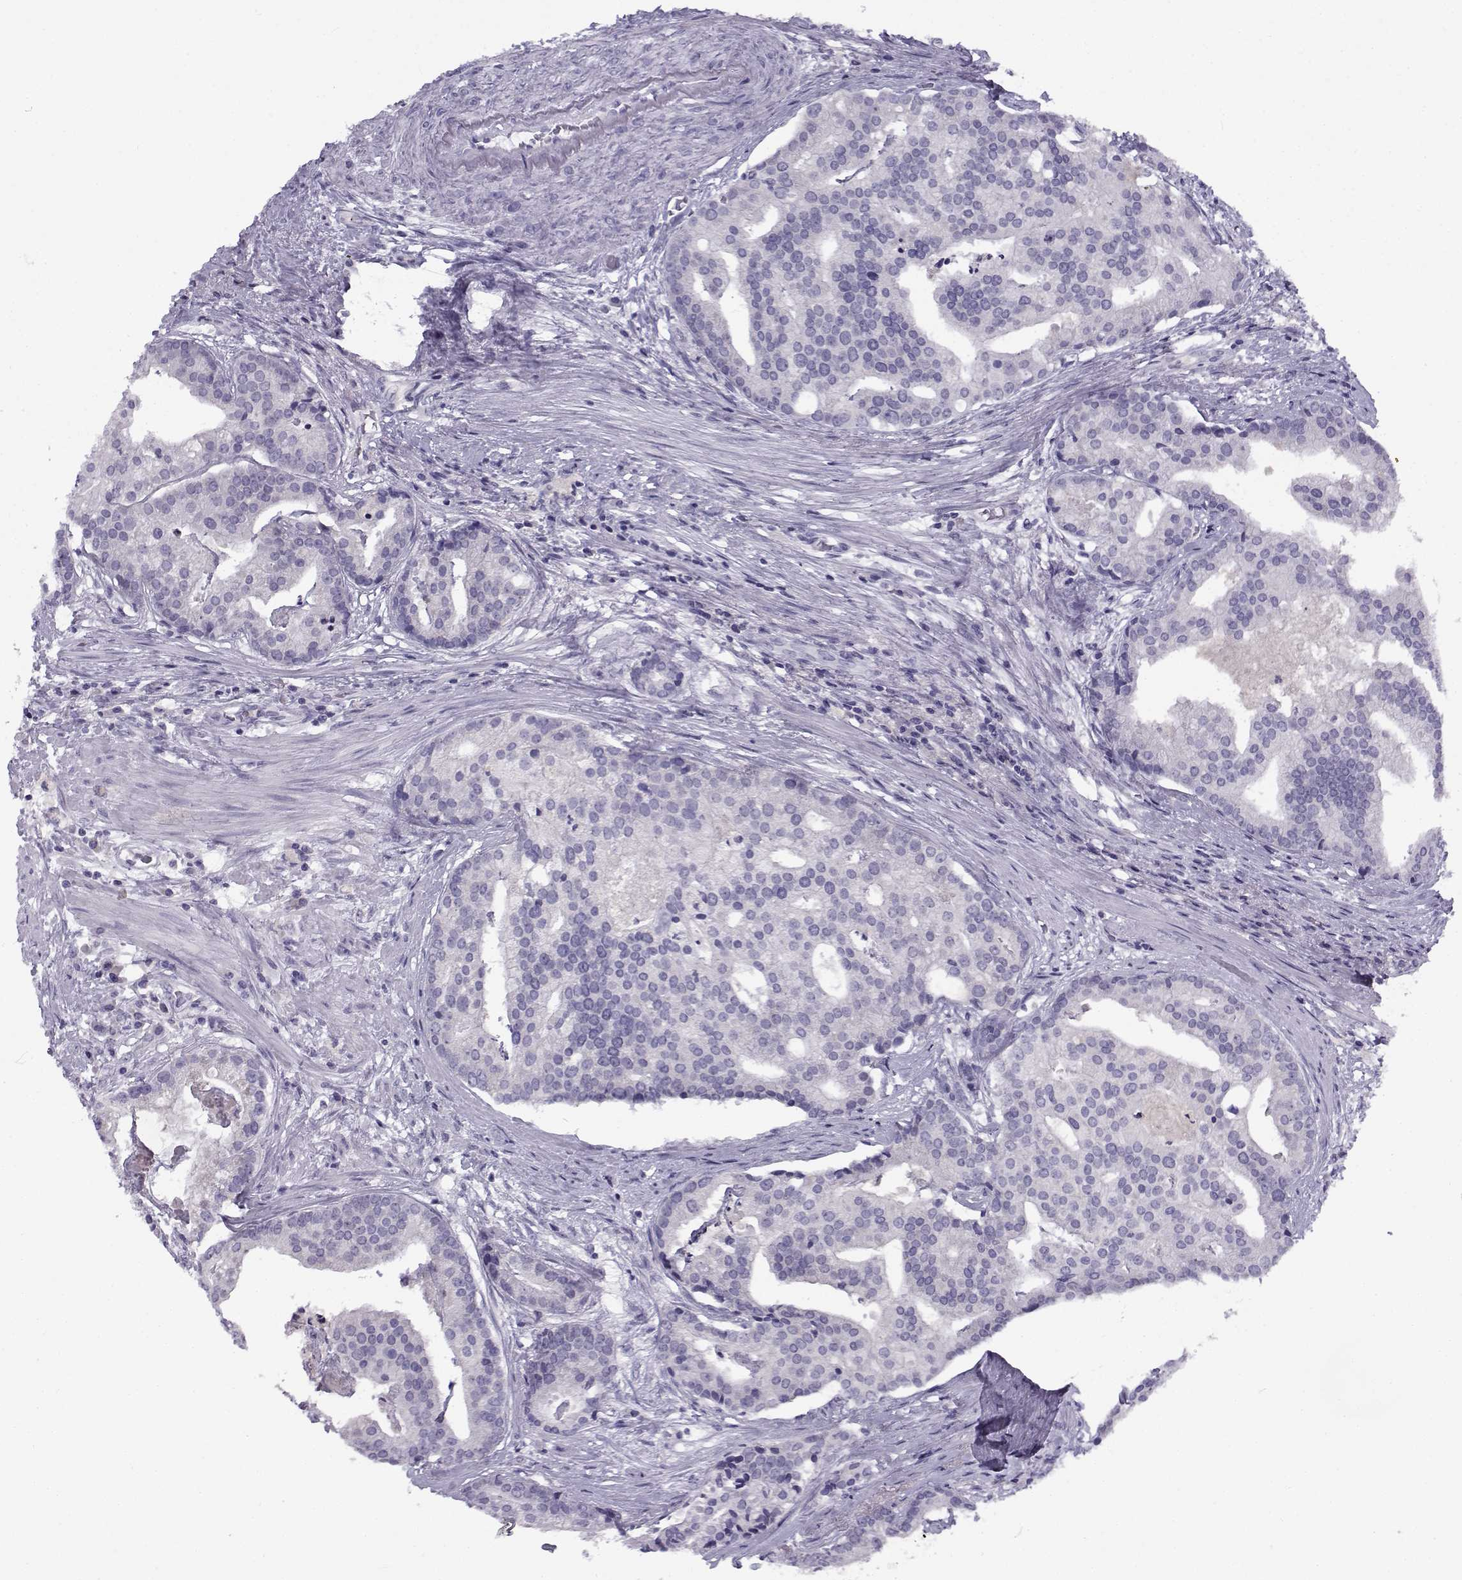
{"staining": {"intensity": "negative", "quantity": "none", "location": "none"}, "tissue": "prostate cancer", "cell_type": "Tumor cells", "image_type": "cancer", "snomed": [{"axis": "morphology", "description": "Adenocarcinoma, NOS"}, {"axis": "topography", "description": "Prostate and seminal vesicle, NOS"}, {"axis": "topography", "description": "Prostate"}], "caption": "An IHC photomicrograph of prostate adenocarcinoma is shown. There is no staining in tumor cells of prostate adenocarcinoma.", "gene": "FAM166A", "patient": {"sex": "male", "age": 44}}